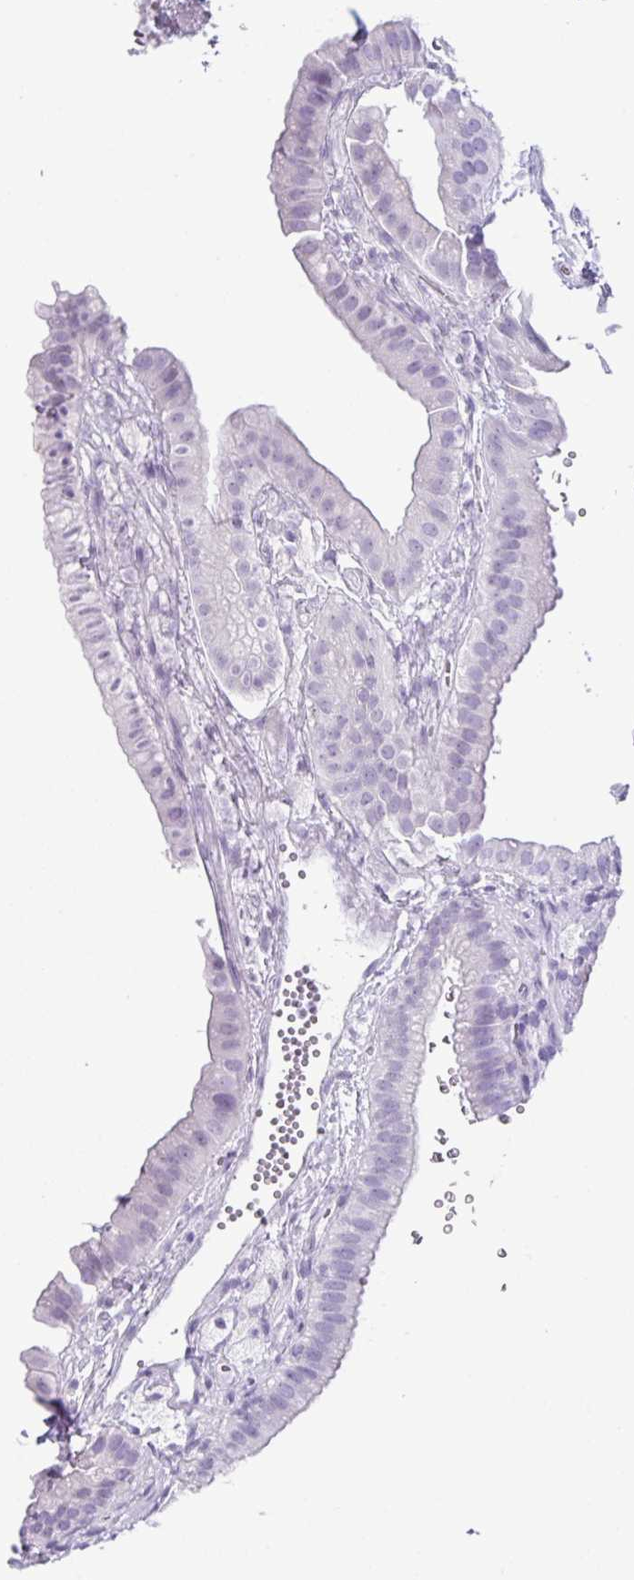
{"staining": {"intensity": "negative", "quantity": "none", "location": "none"}, "tissue": "gallbladder", "cell_type": "Glandular cells", "image_type": "normal", "snomed": [{"axis": "morphology", "description": "Normal tissue, NOS"}, {"axis": "topography", "description": "Gallbladder"}], "caption": "An image of gallbladder stained for a protein shows no brown staining in glandular cells.", "gene": "ZG16", "patient": {"sex": "female", "age": 61}}